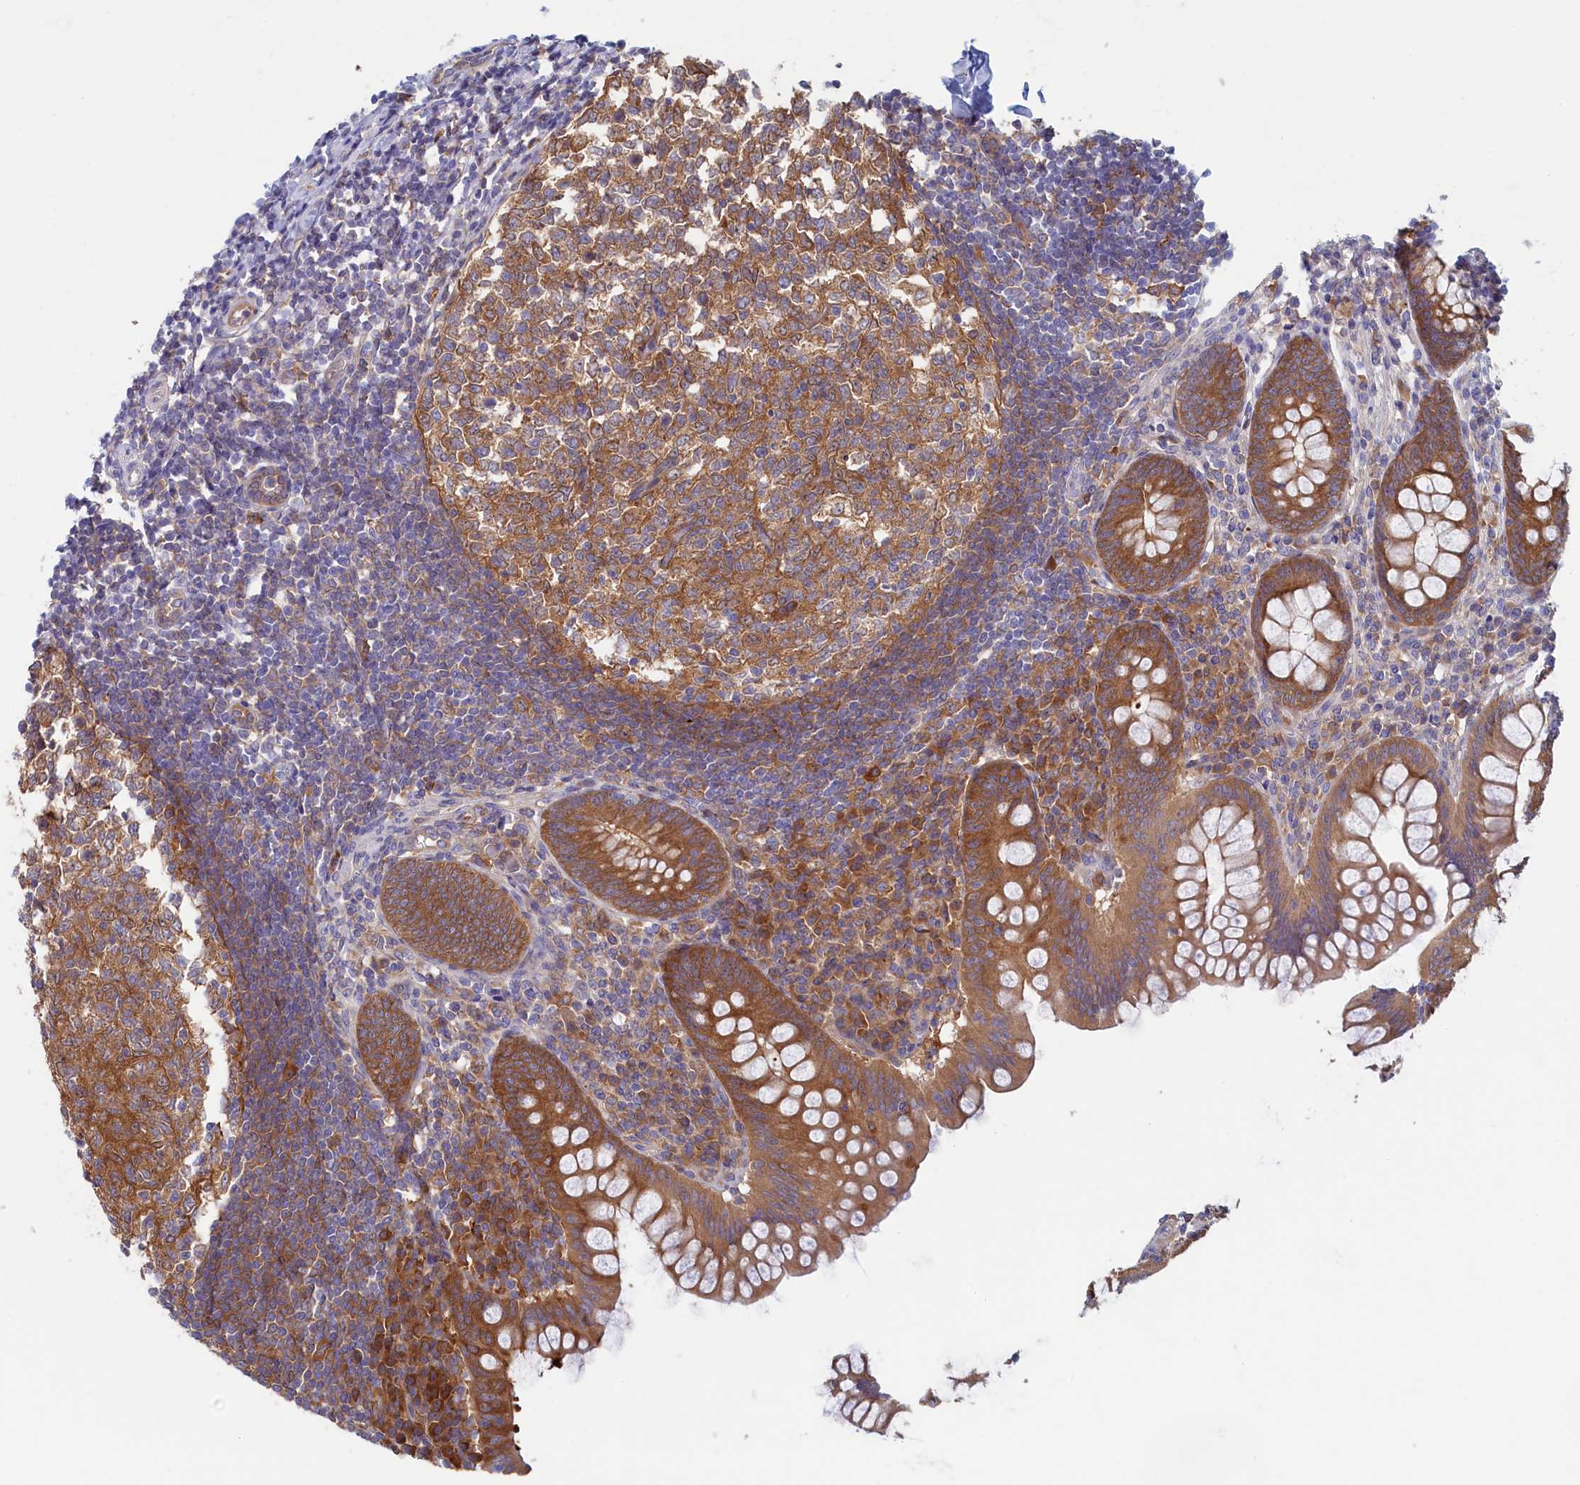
{"staining": {"intensity": "moderate", "quantity": ">75%", "location": "cytoplasmic/membranous"}, "tissue": "appendix", "cell_type": "Glandular cells", "image_type": "normal", "snomed": [{"axis": "morphology", "description": "Normal tissue, NOS"}, {"axis": "topography", "description": "Appendix"}], "caption": "Immunohistochemical staining of benign human appendix exhibits moderate cytoplasmic/membranous protein expression in about >75% of glandular cells. Ihc stains the protein of interest in brown and the nuclei are stained blue.", "gene": "SYNDIG1L", "patient": {"sex": "female", "age": 33}}